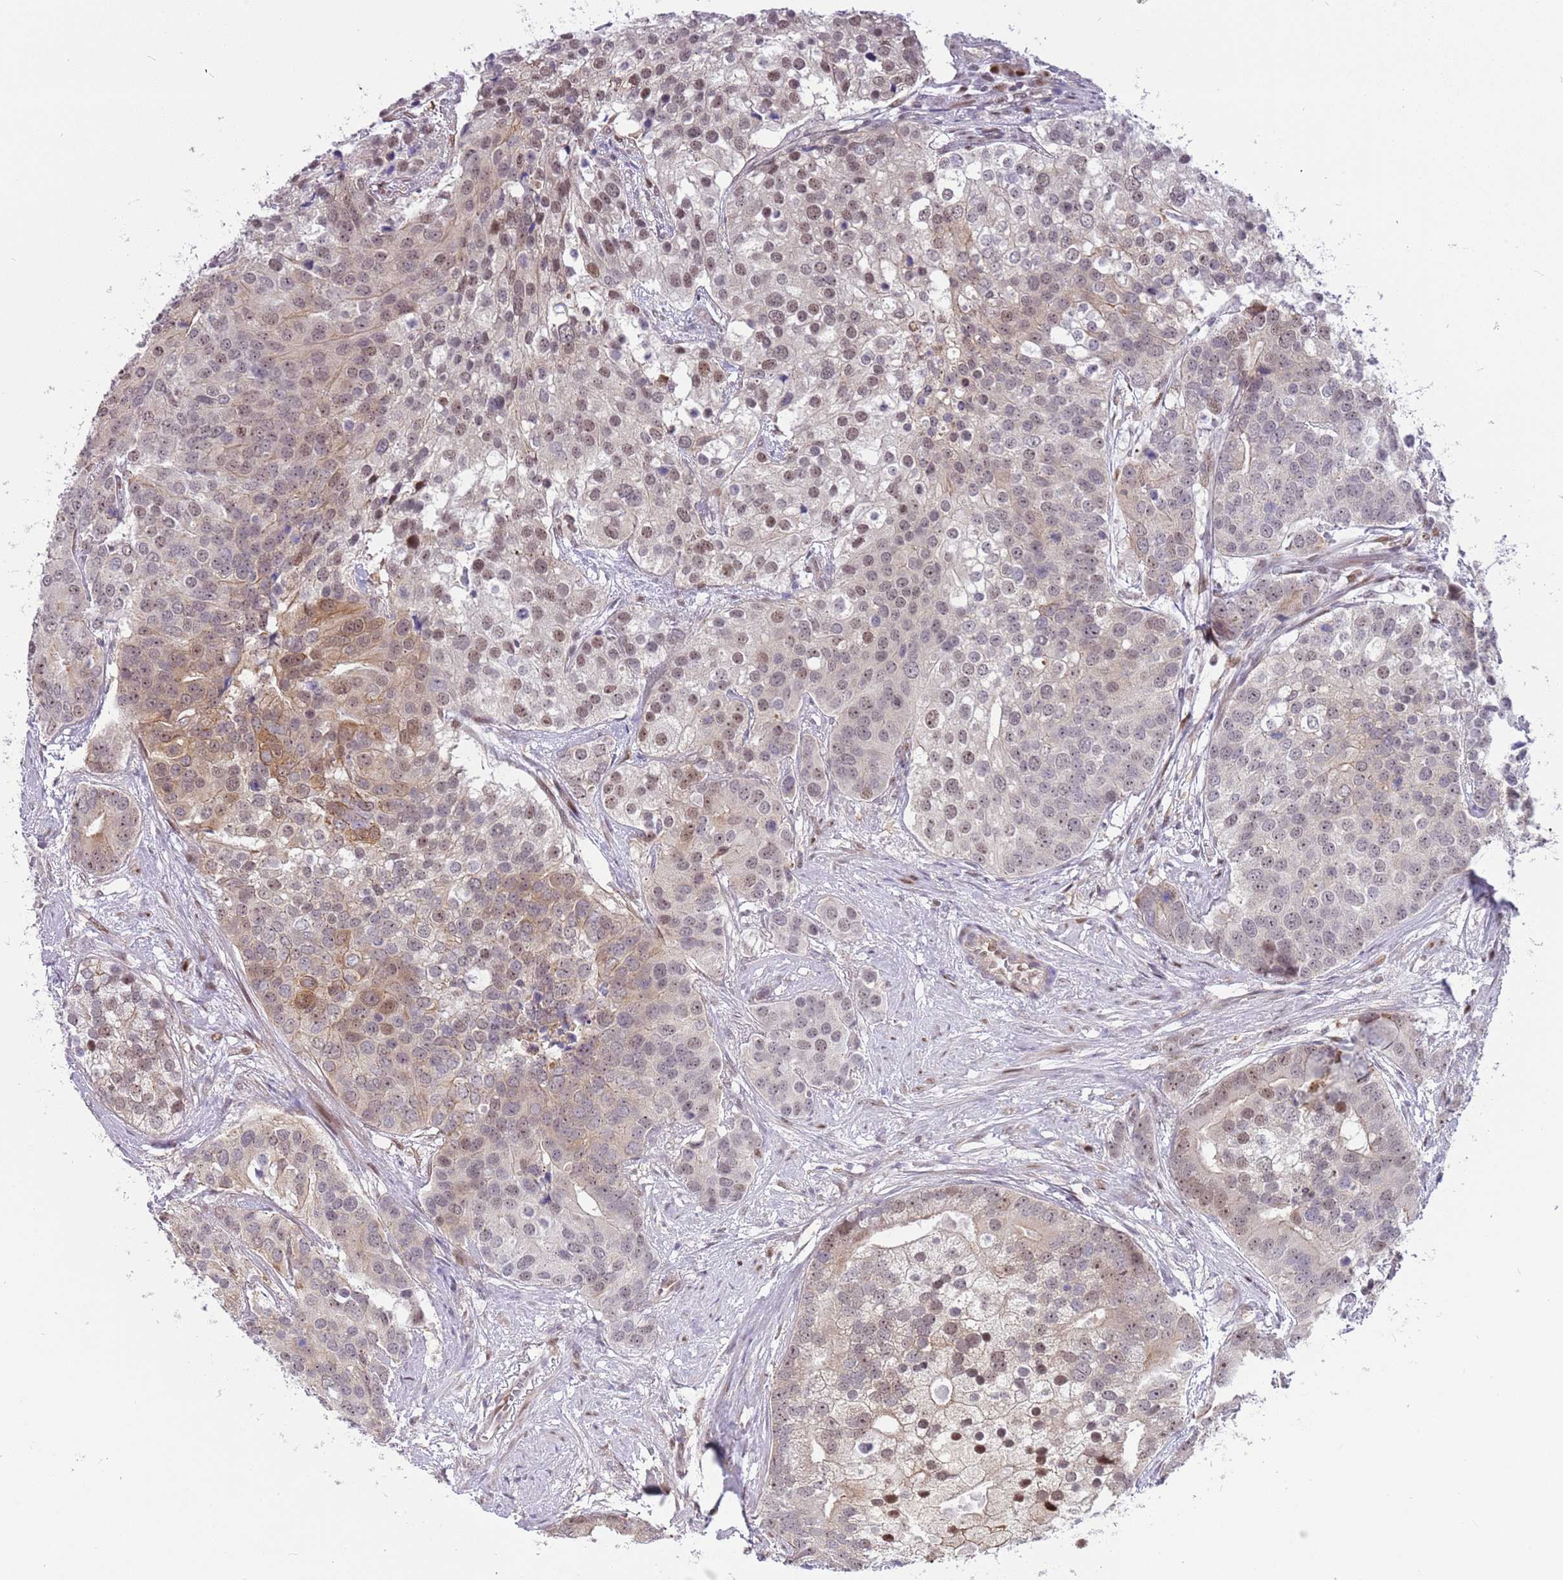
{"staining": {"intensity": "moderate", "quantity": "25%-75%", "location": "nuclear"}, "tissue": "prostate cancer", "cell_type": "Tumor cells", "image_type": "cancer", "snomed": [{"axis": "morphology", "description": "Adenocarcinoma, High grade"}, {"axis": "topography", "description": "Prostate"}], "caption": "Immunohistochemical staining of prostate cancer displays moderate nuclear protein expression in approximately 25%-75% of tumor cells. The staining was performed using DAB, with brown indicating positive protein expression. Nuclei are stained blue with hematoxylin.", "gene": "RFK", "patient": {"sex": "male", "age": 62}}